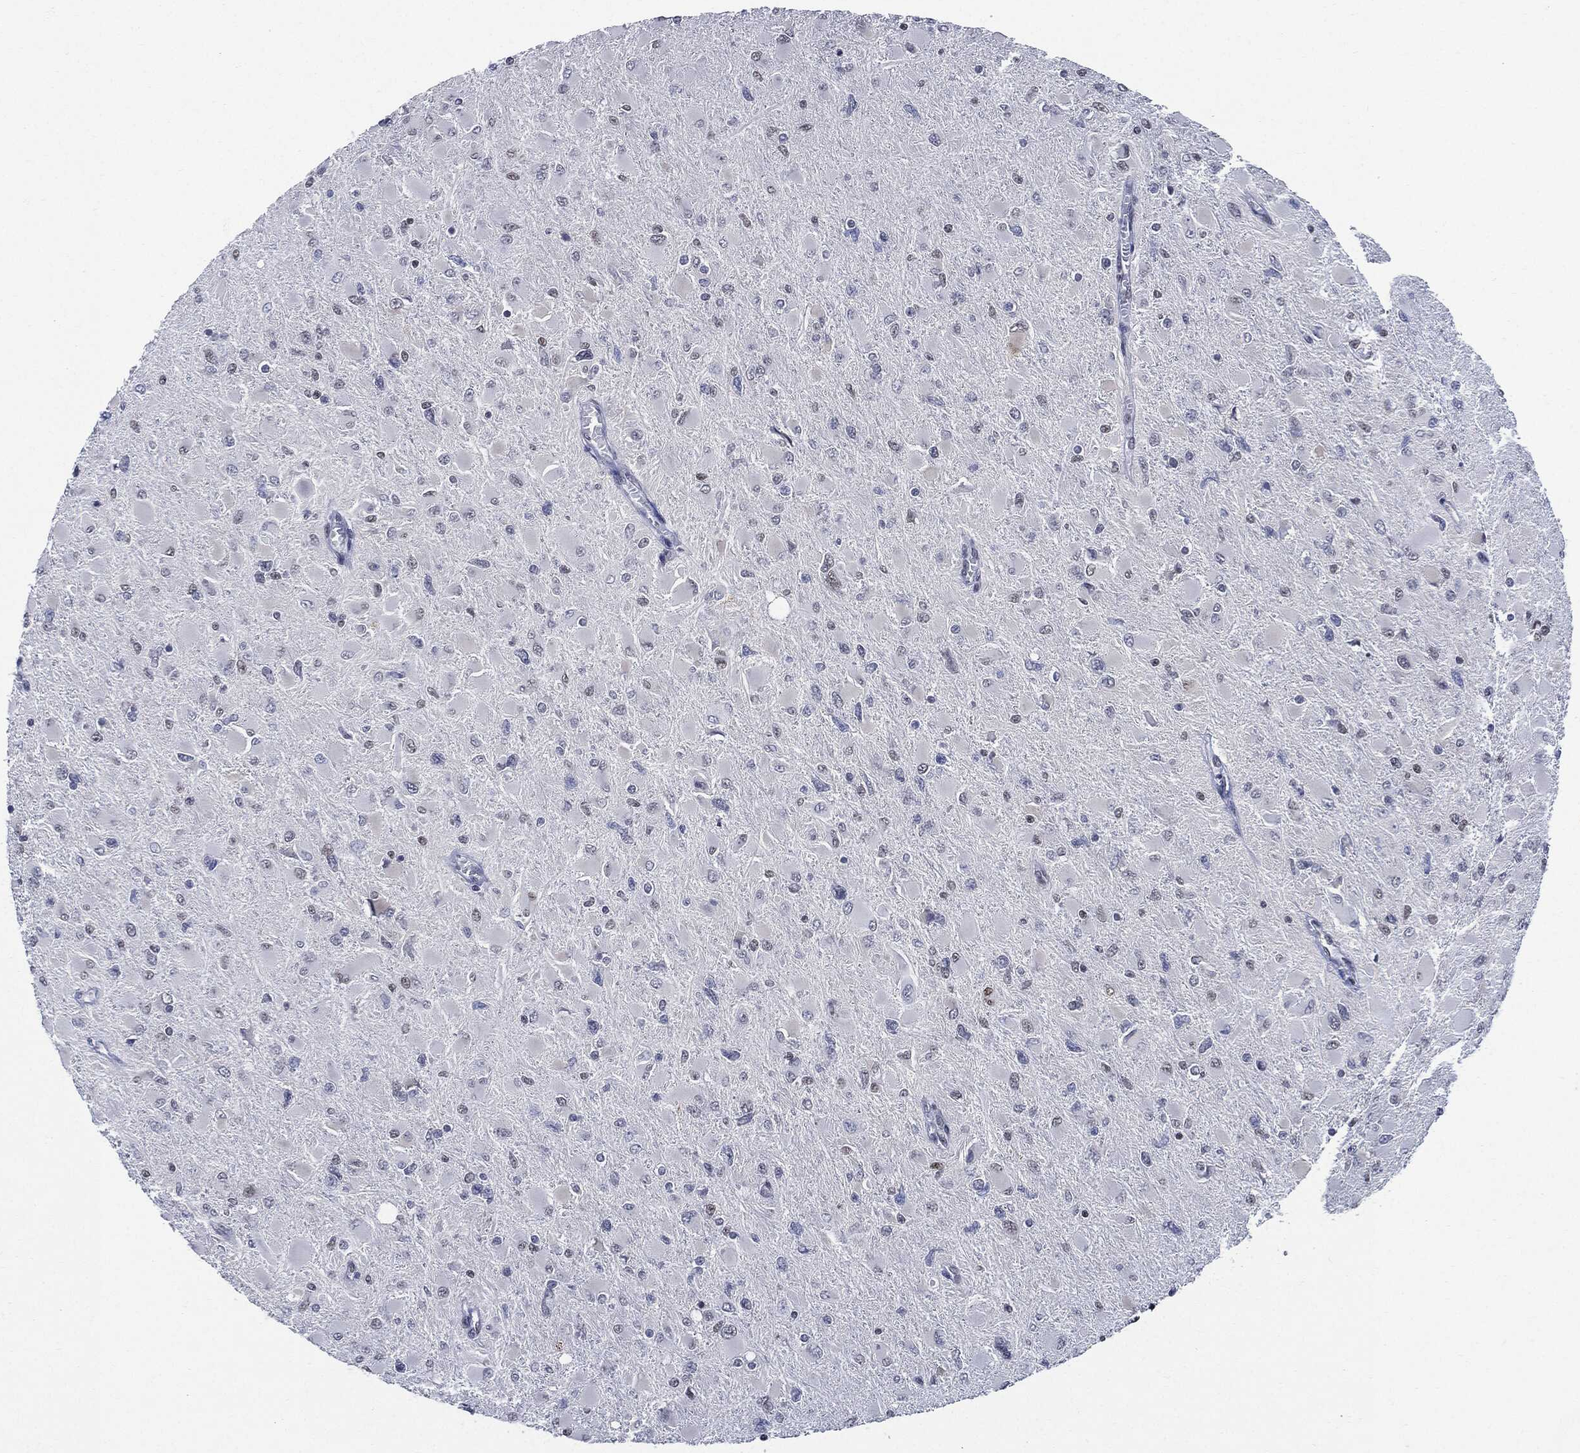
{"staining": {"intensity": "negative", "quantity": "none", "location": "none"}, "tissue": "glioma", "cell_type": "Tumor cells", "image_type": "cancer", "snomed": [{"axis": "morphology", "description": "Glioma, malignant, High grade"}, {"axis": "topography", "description": "Cerebral cortex"}], "caption": "A photomicrograph of glioma stained for a protein reveals no brown staining in tumor cells.", "gene": "PCNA", "patient": {"sex": "female", "age": 36}}